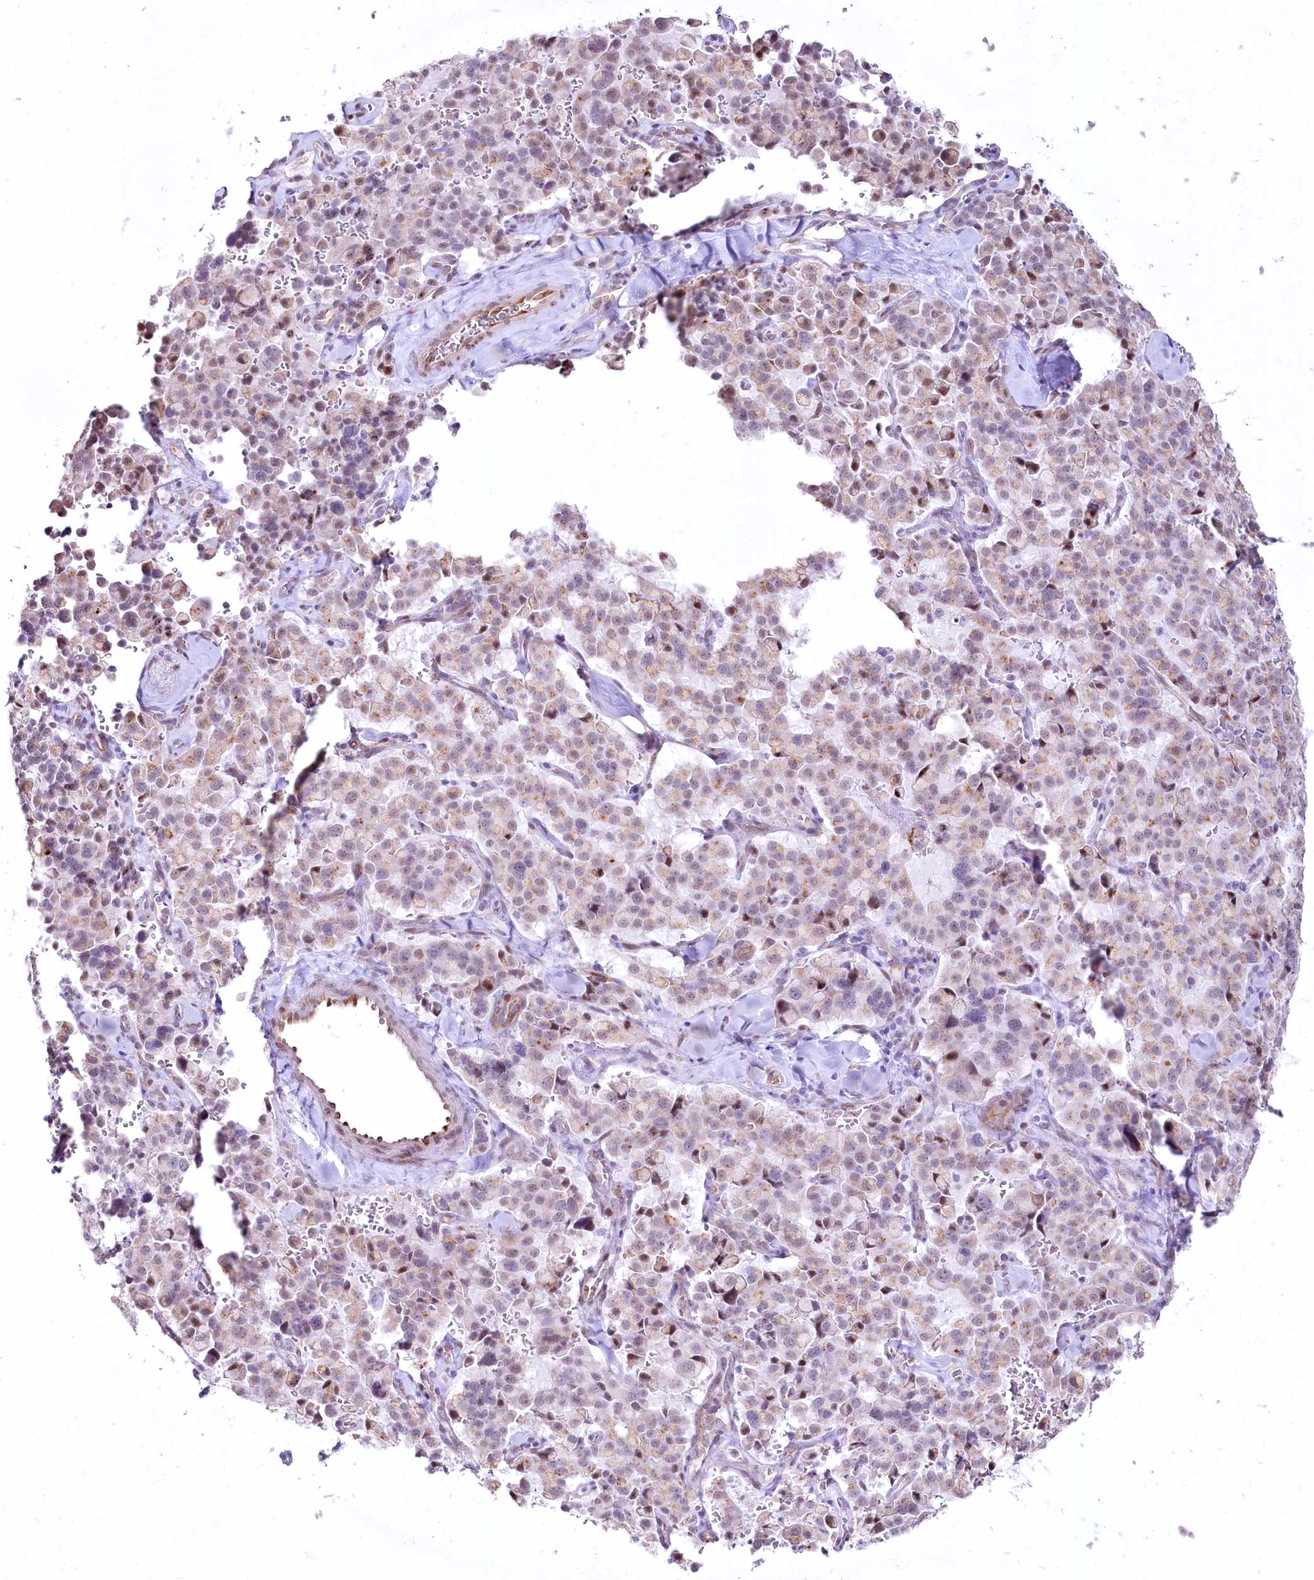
{"staining": {"intensity": "weak", "quantity": "25%-75%", "location": "cytoplasmic/membranous,nuclear"}, "tissue": "pancreatic cancer", "cell_type": "Tumor cells", "image_type": "cancer", "snomed": [{"axis": "morphology", "description": "Adenocarcinoma, NOS"}, {"axis": "topography", "description": "Pancreas"}], "caption": "Protein expression analysis of human pancreatic cancer (adenocarcinoma) reveals weak cytoplasmic/membranous and nuclear expression in about 25%-75% of tumor cells. (DAB (3,3'-diaminobenzidine) IHC with brightfield microscopy, high magnification).", "gene": "YBX3", "patient": {"sex": "male", "age": 65}}